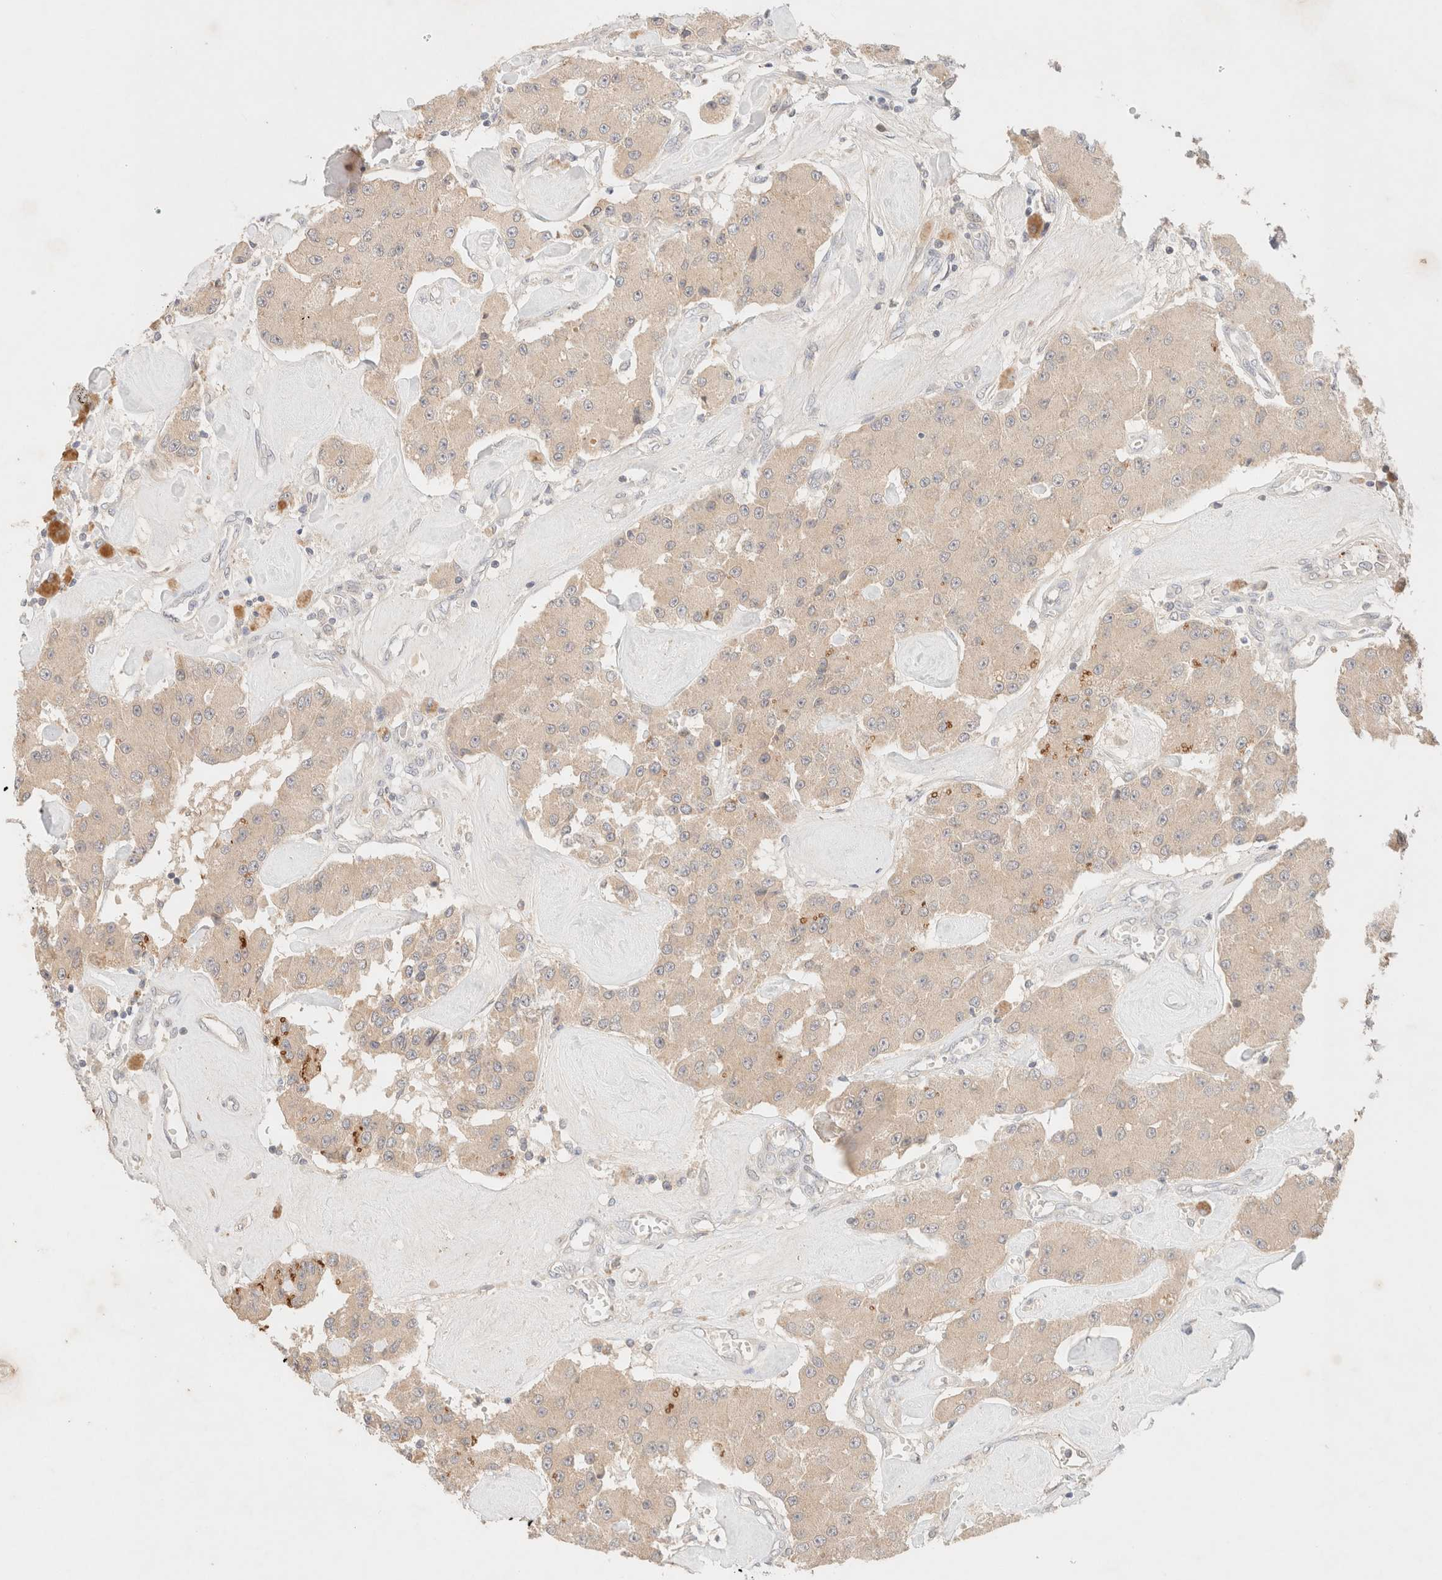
{"staining": {"intensity": "weak", "quantity": "<25%", "location": "cytoplasmic/membranous"}, "tissue": "carcinoid", "cell_type": "Tumor cells", "image_type": "cancer", "snomed": [{"axis": "morphology", "description": "Carcinoid, malignant, NOS"}, {"axis": "topography", "description": "Pancreas"}], "caption": "Human carcinoid stained for a protein using IHC demonstrates no positivity in tumor cells.", "gene": "SARM1", "patient": {"sex": "male", "age": 41}}